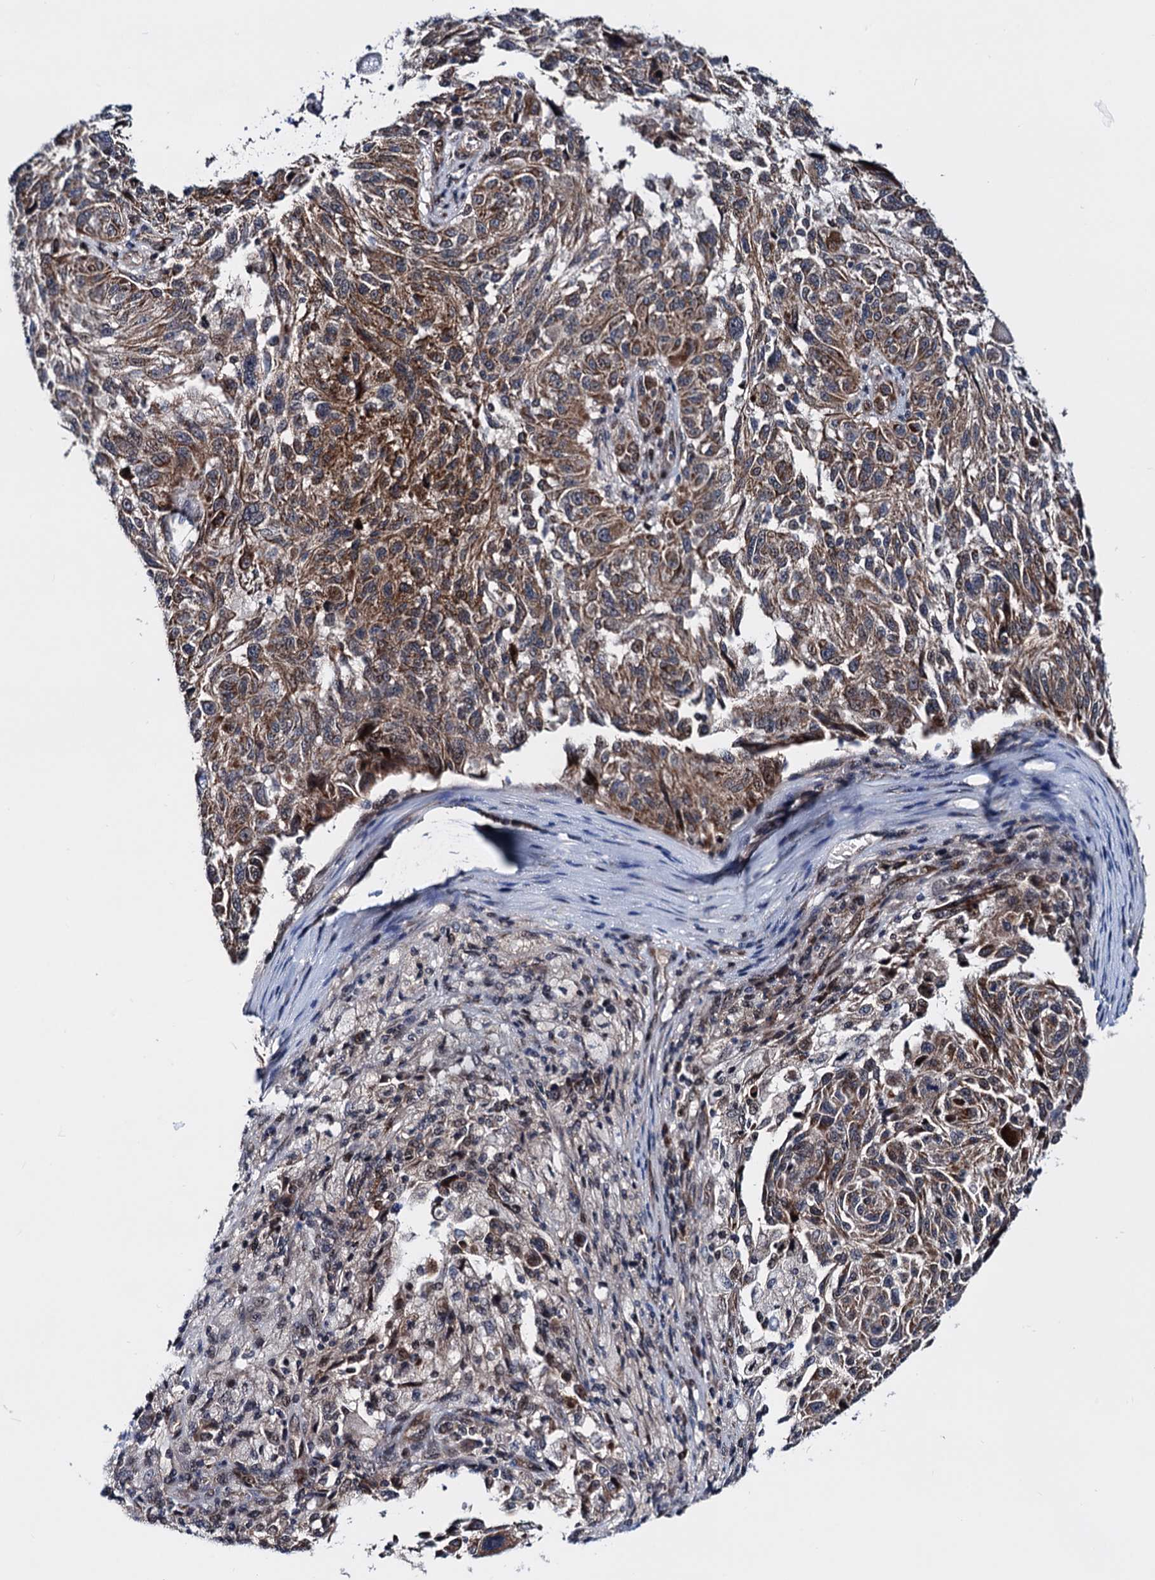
{"staining": {"intensity": "moderate", "quantity": ">75%", "location": "cytoplasmic/membranous"}, "tissue": "melanoma", "cell_type": "Tumor cells", "image_type": "cancer", "snomed": [{"axis": "morphology", "description": "Malignant melanoma, NOS"}, {"axis": "topography", "description": "Skin"}], "caption": "A brown stain highlights moderate cytoplasmic/membranous expression of a protein in malignant melanoma tumor cells.", "gene": "COA4", "patient": {"sex": "male", "age": 53}}